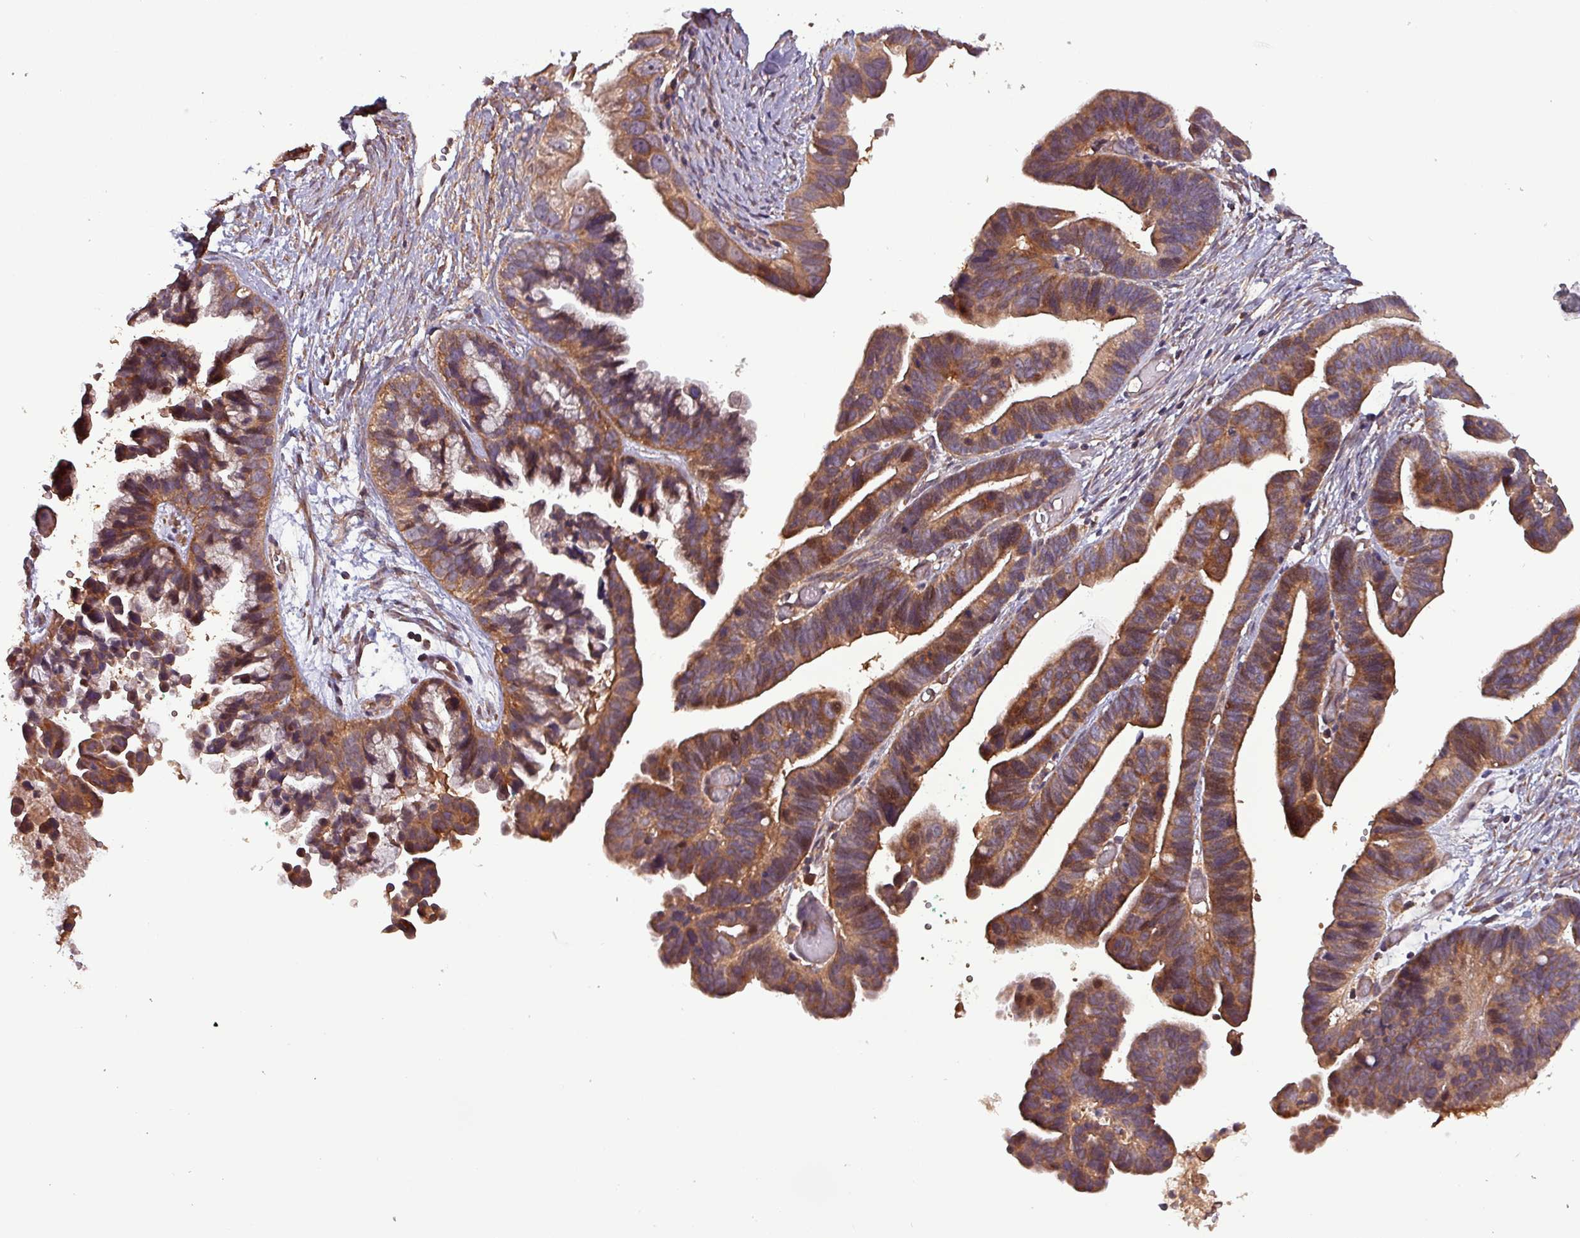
{"staining": {"intensity": "moderate", "quantity": ">75%", "location": "cytoplasmic/membranous"}, "tissue": "ovarian cancer", "cell_type": "Tumor cells", "image_type": "cancer", "snomed": [{"axis": "morphology", "description": "Cystadenocarcinoma, serous, NOS"}, {"axis": "topography", "description": "Ovary"}], "caption": "Immunohistochemical staining of human ovarian cancer displays medium levels of moderate cytoplasmic/membranous protein expression in about >75% of tumor cells.", "gene": "PAFAH1B2", "patient": {"sex": "female", "age": 56}}